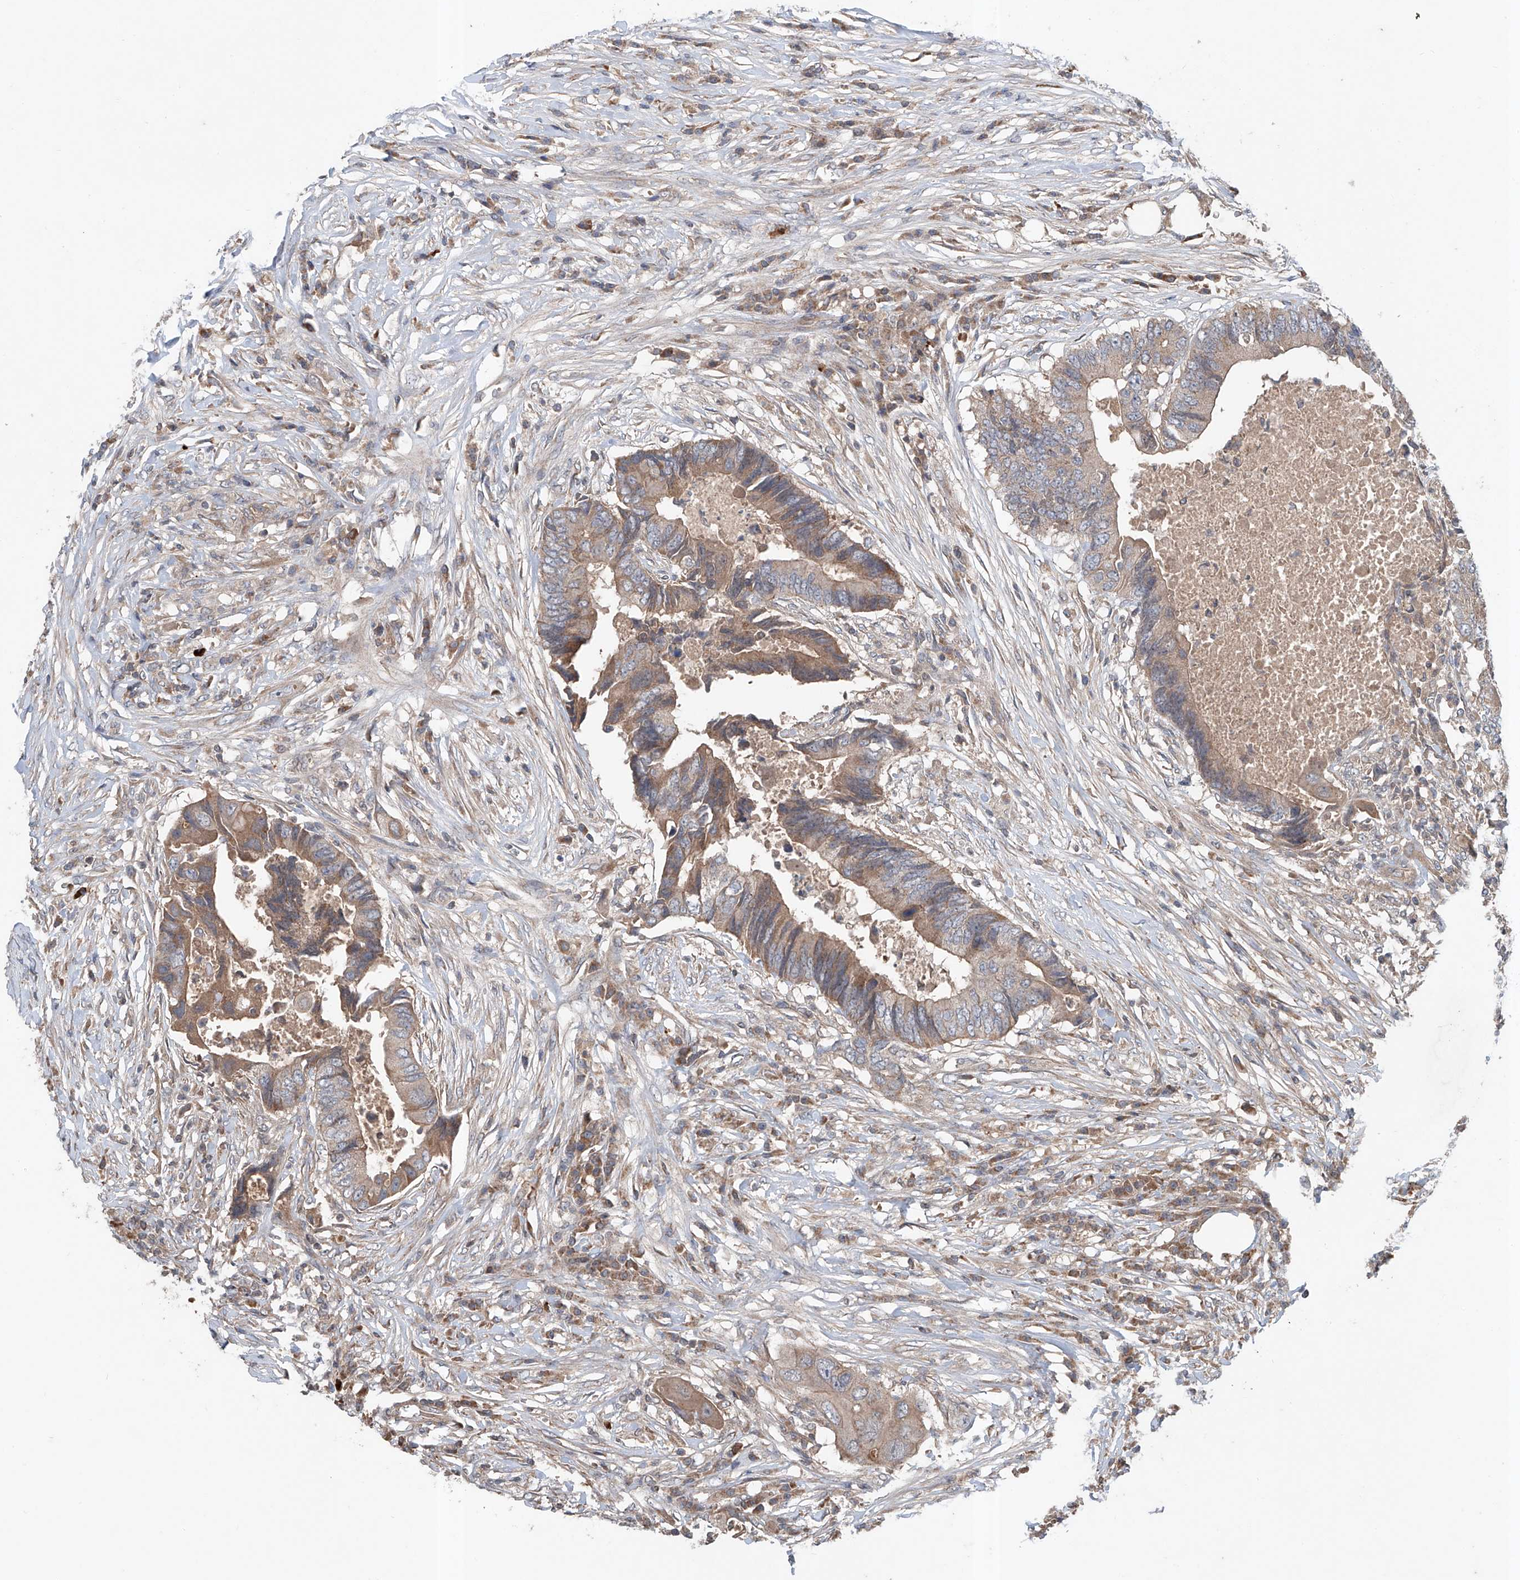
{"staining": {"intensity": "weak", "quantity": ">75%", "location": "cytoplasmic/membranous"}, "tissue": "colorectal cancer", "cell_type": "Tumor cells", "image_type": "cancer", "snomed": [{"axis": "morphology", "description": "Adenocarcinoma, NOS"}, {"axis": "topography", "description": "Colon"}], "caption": "Colorectal adenocarcinoma stained with DAB (3,3'-diaminobenzidine) IHC exhibits low levels of weak cytoplasmic/membranous expression in approximately >75% of tumor cells.", "gene": "ADAM23", "patient": {"sex": "male", "age": 71}}